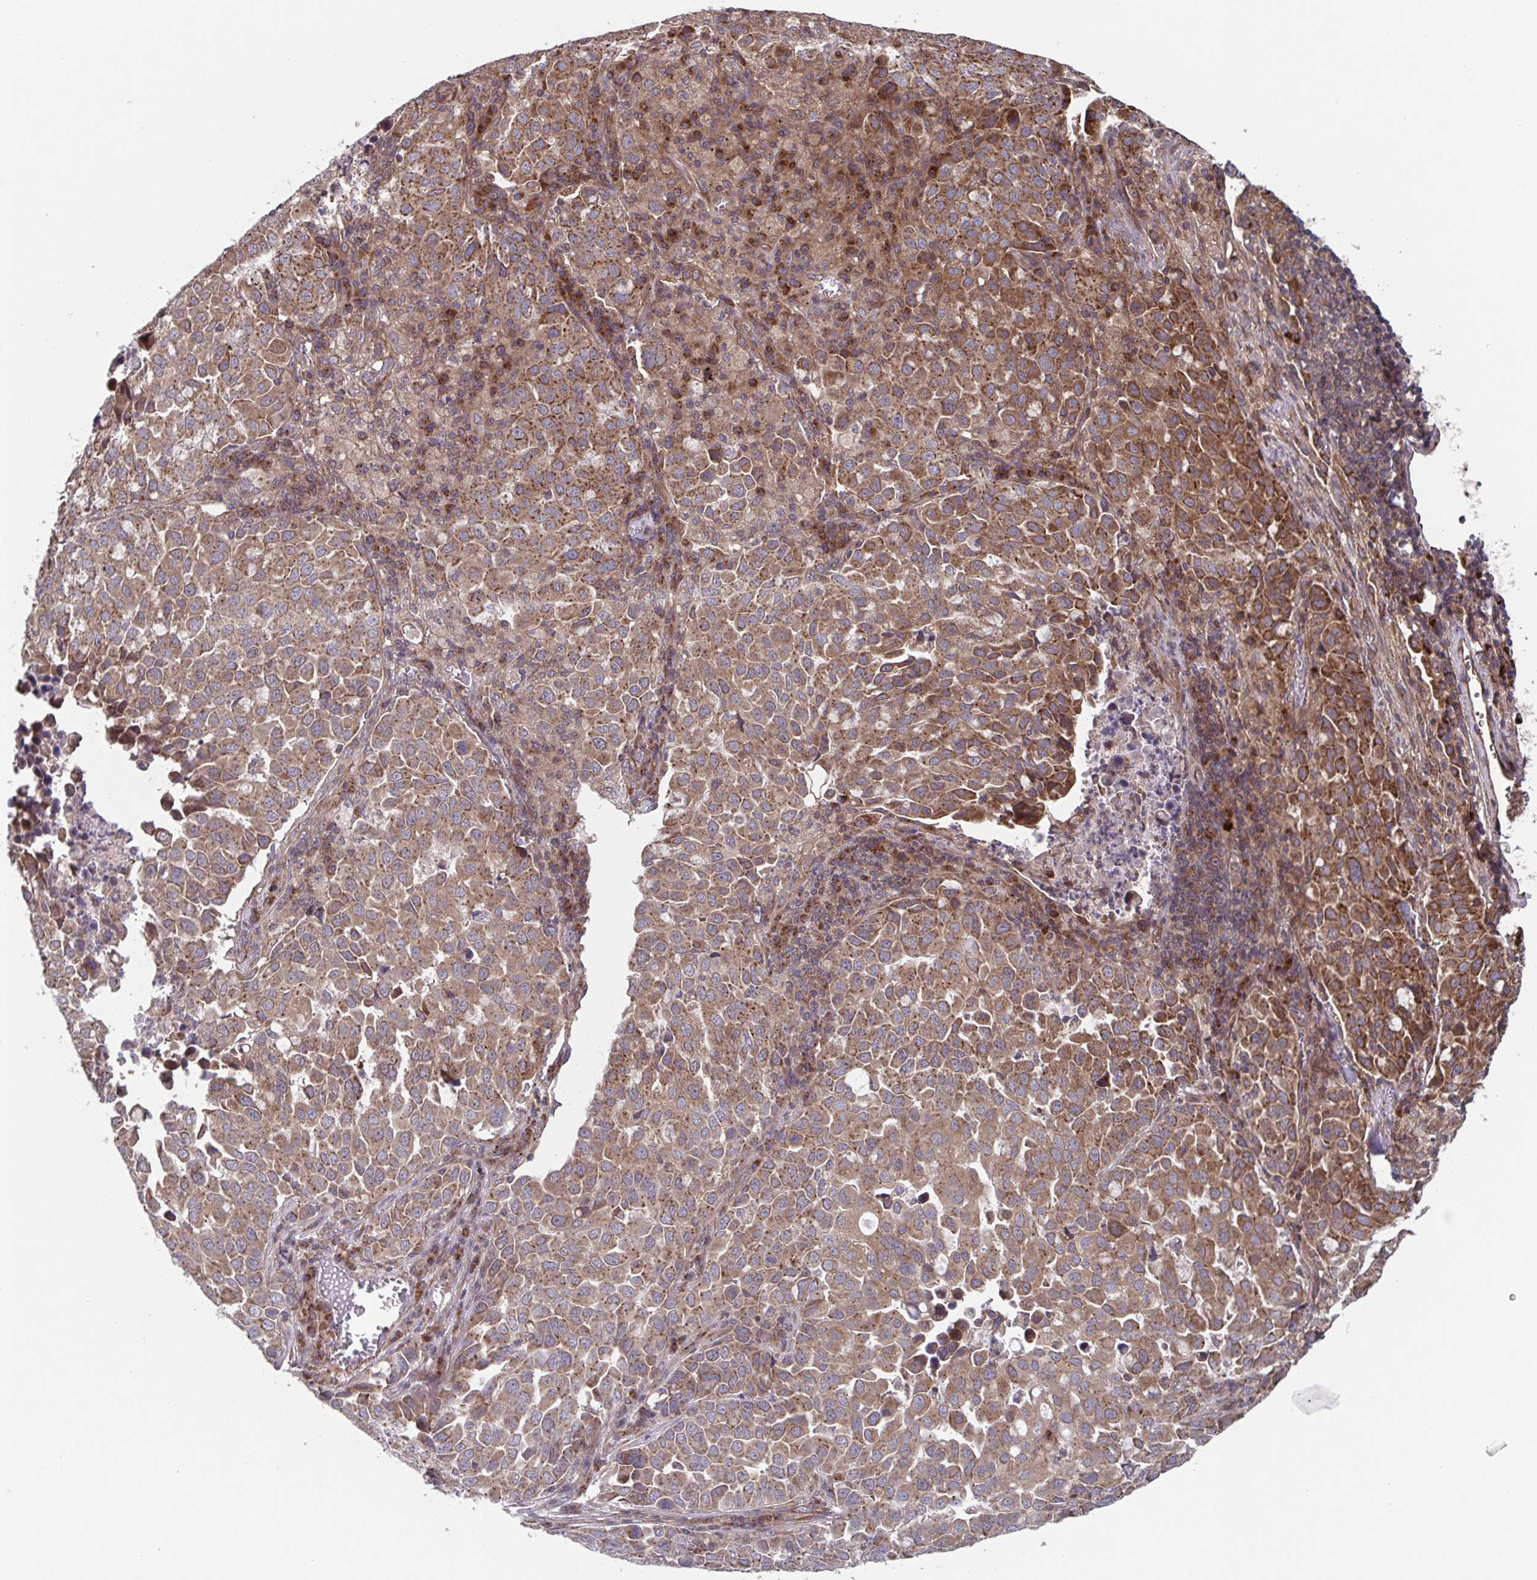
{"staining": {"intensity": "moderate", "quantity": ">75%", "location": "cytoplasmic/membranous"}, "tissue": "lung cancer", "cell_type": "Tumor cells", "image_type": "cancer", "snomed": [{"axis": "morphology", "description": "Adenocarcinoma, NOS"}, {"axis": "morphology", "description": "Adenocarcinoma, metastatic, NOS"}, {"axis": "topography", "description": "Lymph node"}, {"axis": "topography", "description": "Lung"}], "caption": "IHC photomicrograph of neoplastic tissue: human lung cancer (adenocarcinoma) stained using immunohistochemistry shows medium levels of moderate protein expression localized specifically in the cytoplasmic/membranous of tumor cells, appearing as a cytoplasmic/membranous brown color.", "gene": "COPB1", "patient": {"sex": "female", "age": 65}}